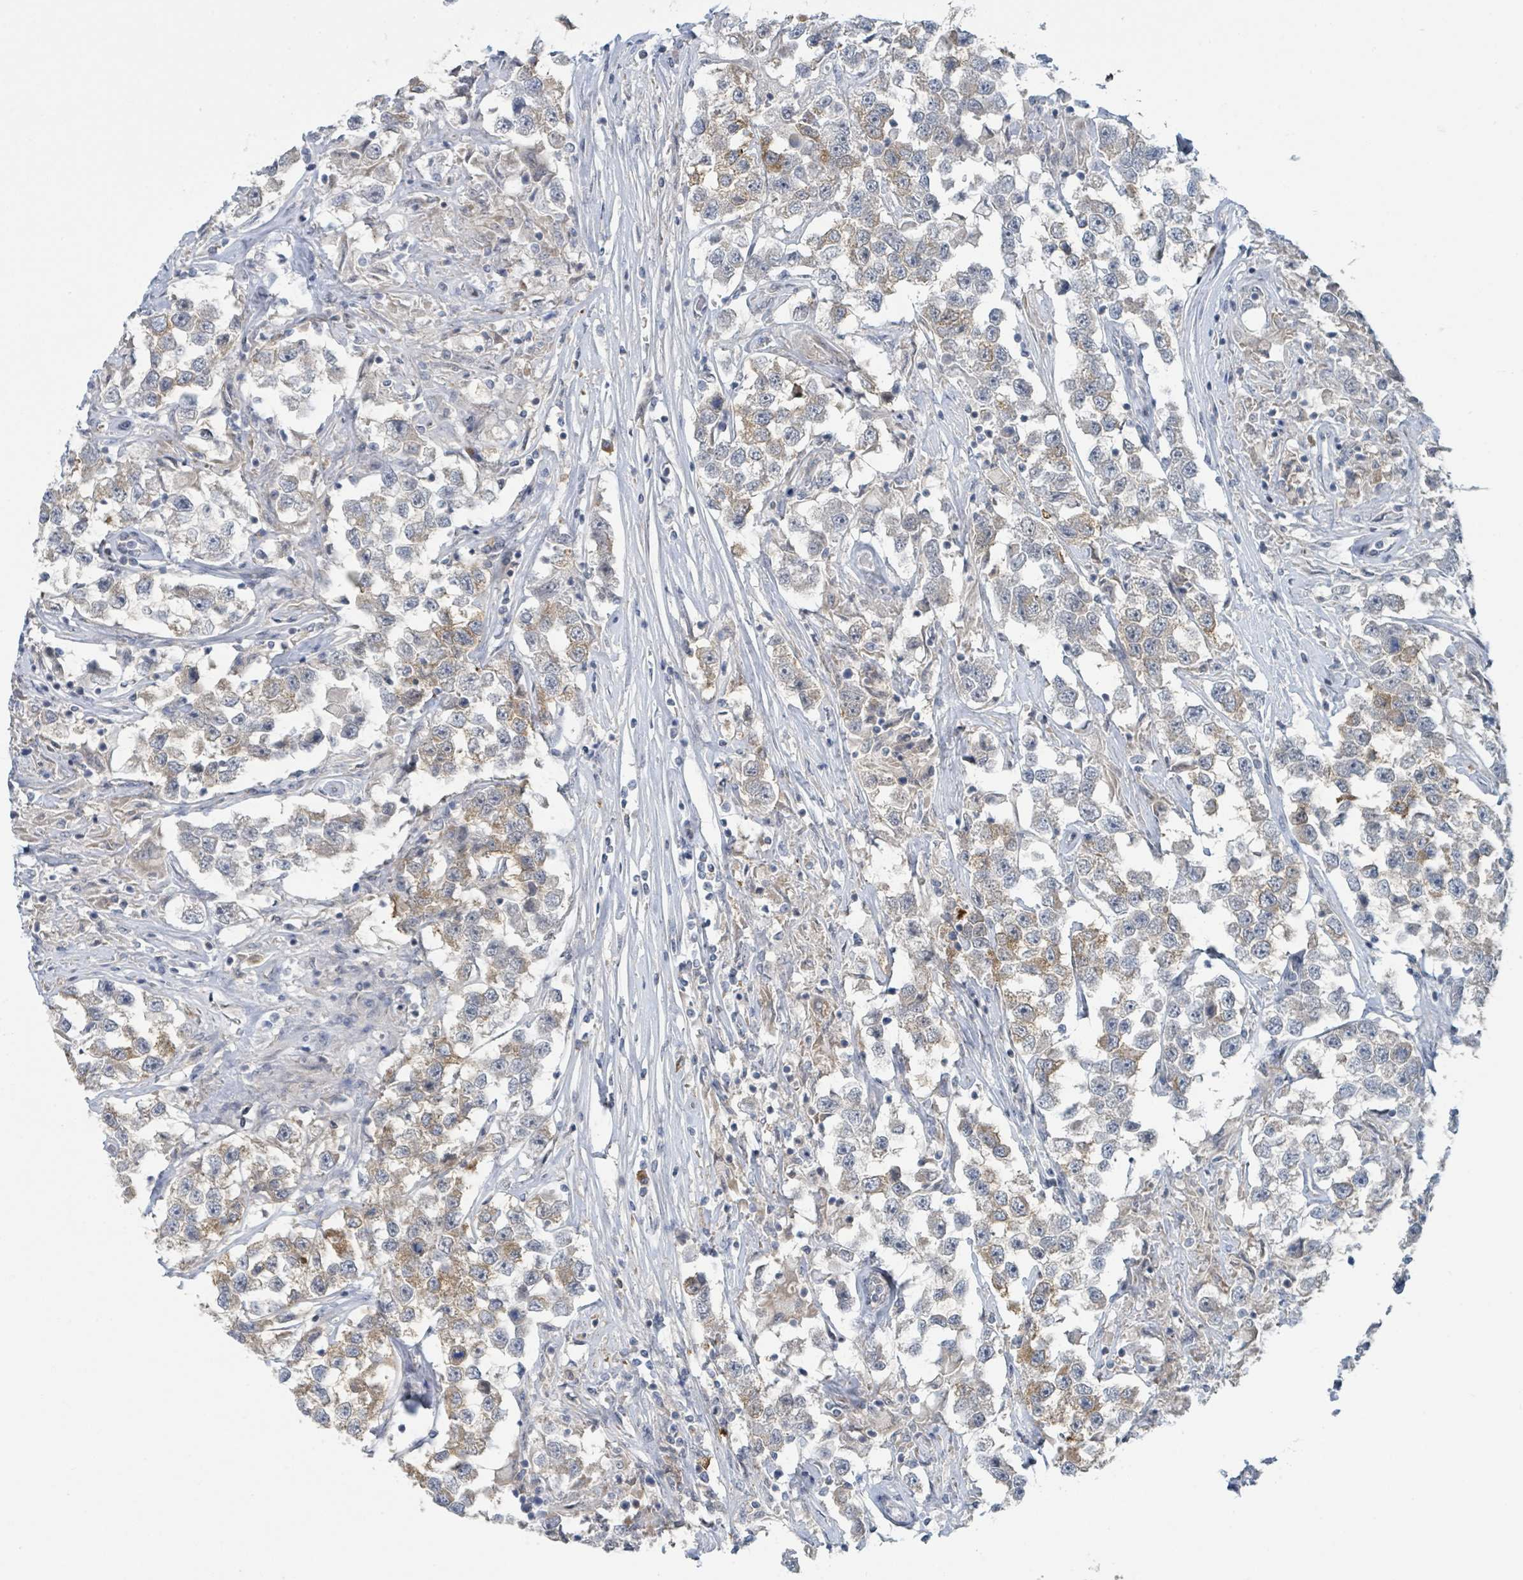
{"staining": {"intensity": "moderate", "quantity": "<25%", "location": "cytoplasmic/membranous"}, "tissue": "testis cancer", "cell_type": "Tumor cells", "image_type": "cancer", "snomed": [{"axis": "morphology", "description": "Seminoma, NOS"}, {"axis": "topography", "description": "Testis"}], "caption": "Immunohistochemical staining of human testis cancer (seminoma) reveals low levels of moderate cytoplasmic/membranous protein staining in approximately <25% of tumor cells. (Stains: DAB in brown, nuclei in blue, Microscopy: brightfield microscopy at high magnification).", "gene": "ANKRD55", "patient": {"sex": "male", "age": 46}}